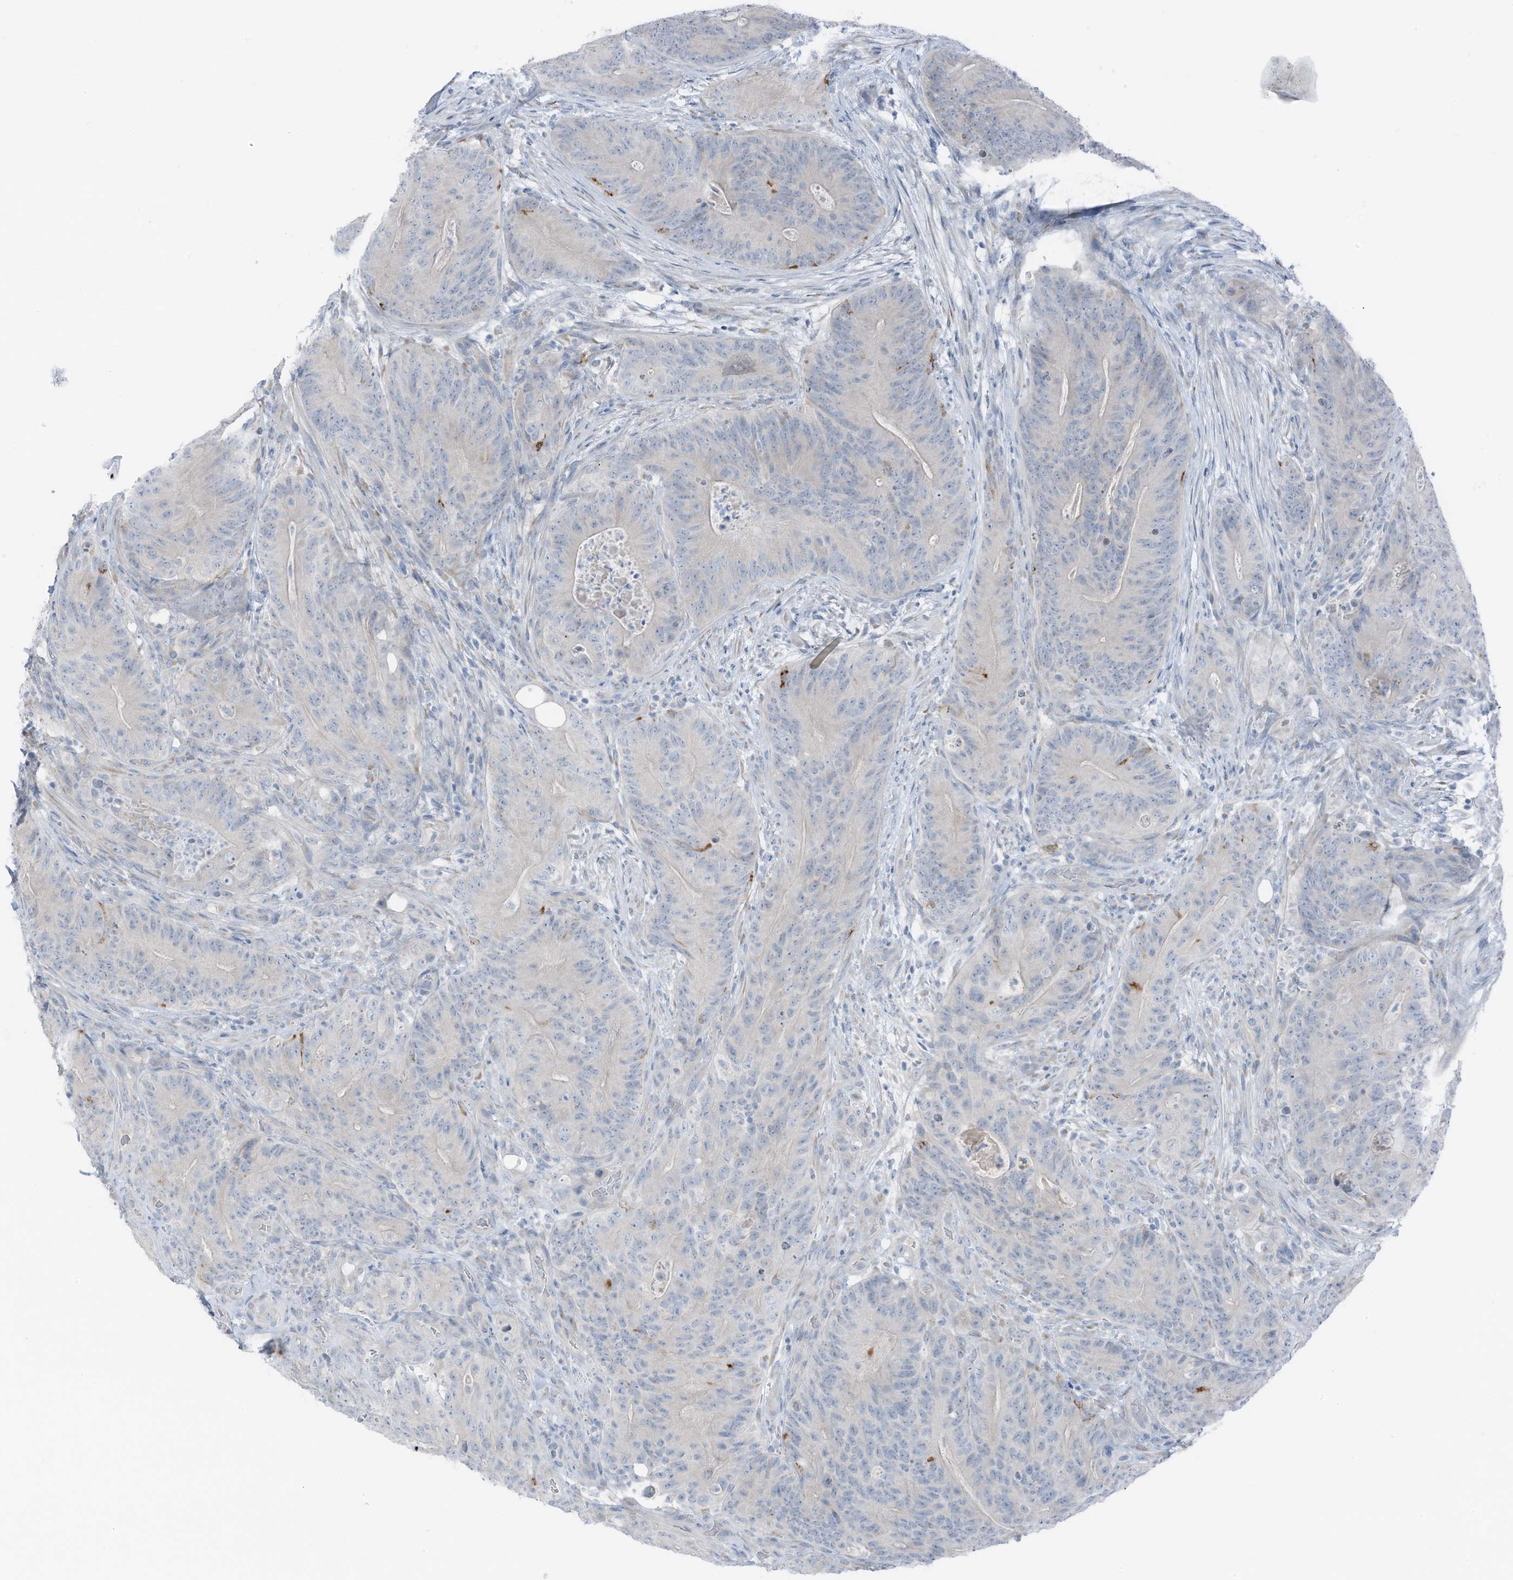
{"staining": {"intensity": "negative", "quantity": "none", "location": "none"}, "tissue": "colorectal cancer", "cell_type": "Tumor cells", "image_type": "cancer", "snomed": [{"axis": "morphology", "description": "Normal tissue, NOS"}, {"axis": "topography", "description": "Colon"}], "caption": "Tumor cells show no significant positivity in colorectal cancer. (Immunohistochemistry, brightfield microscopy, high magnification).", "gene": "ARHGEF33", "patient": {"sex": "female", "age": 82}}